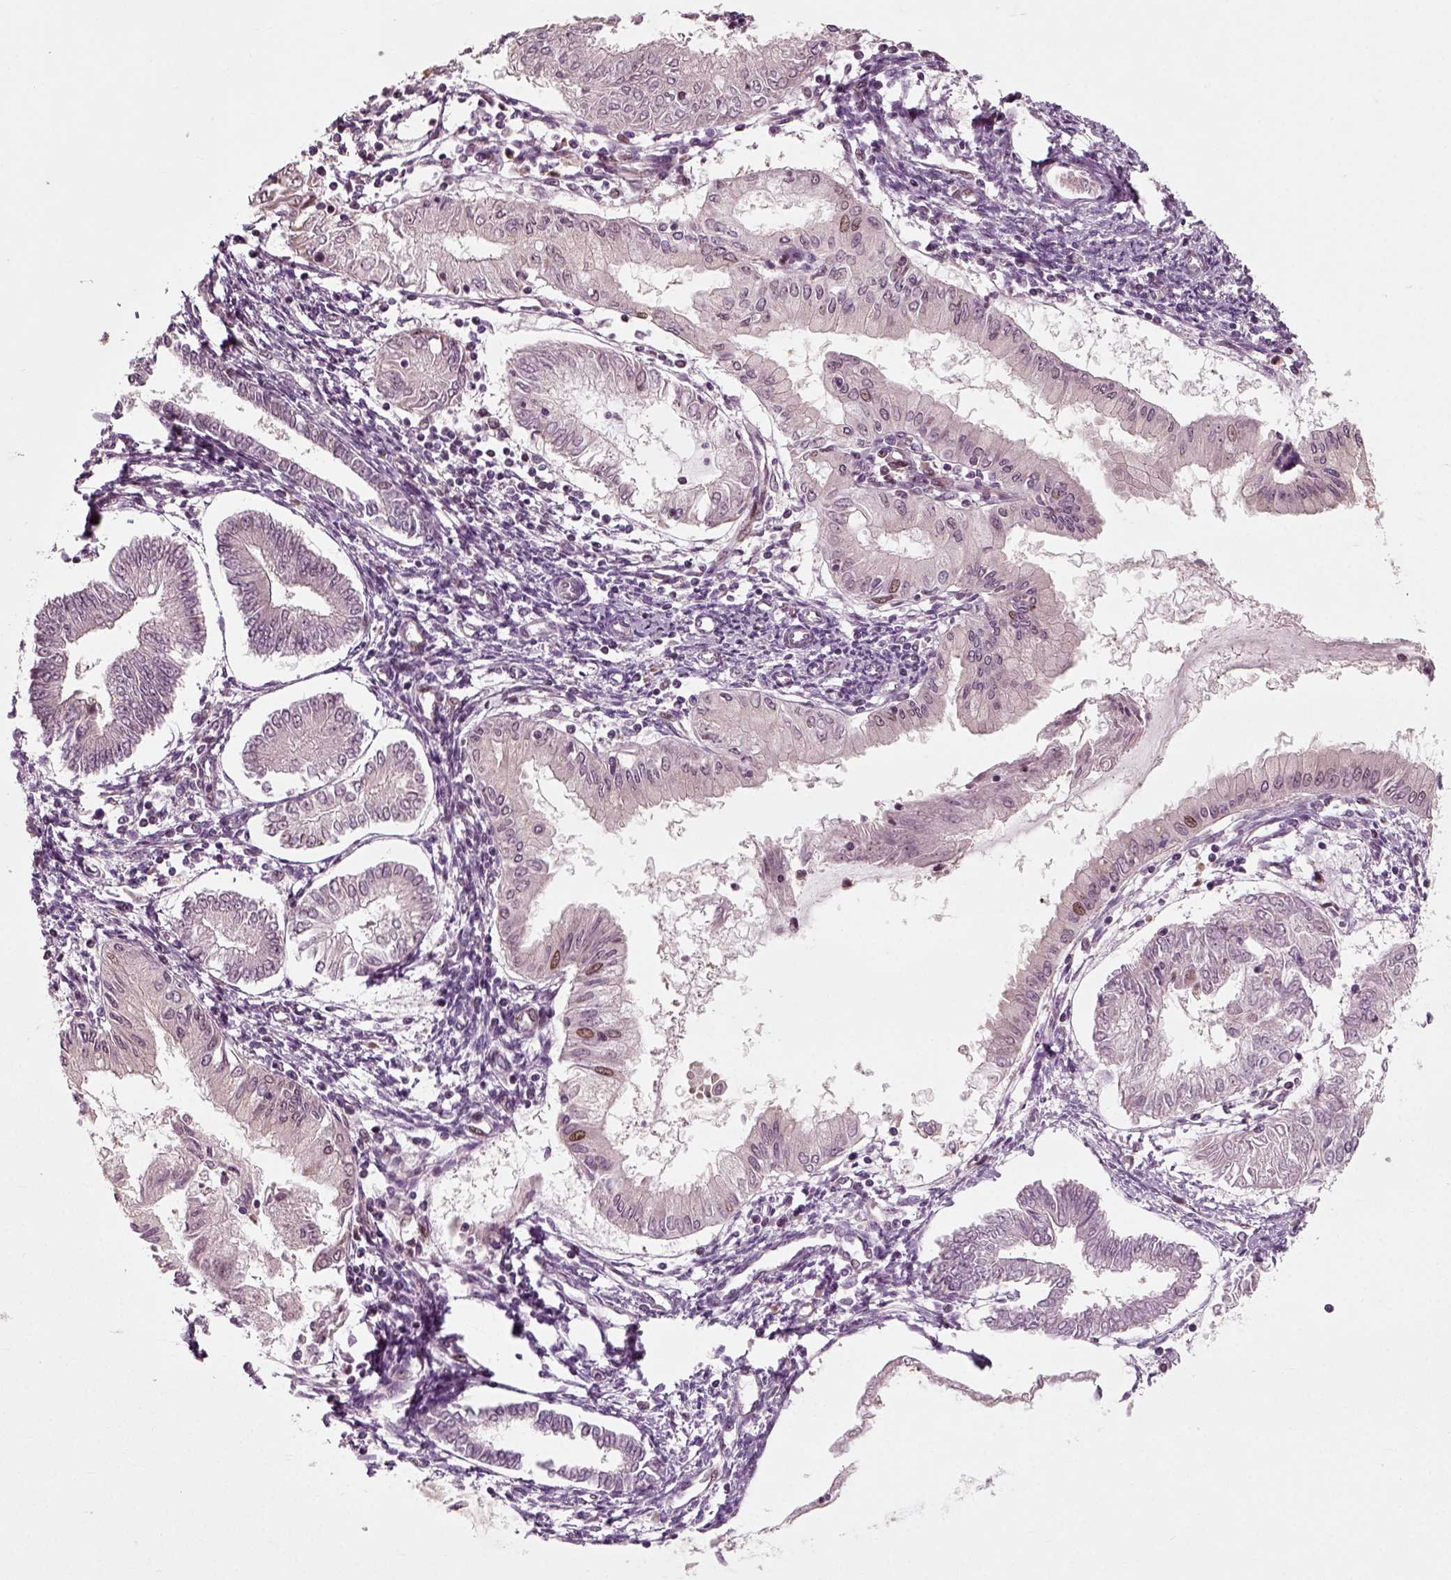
{"staining": {"intensity": "moderate", "quantity": "<25%", "location": "nuclear"}, "tissue": "endometrial cancer", "cell_type": "Tumor cells", "image_type": "cancer", "snomed": [{"axis": "morphology", "description": "Adenocarcinoma, NOS"}, {"axis": "topography", "description": "Endometrium"}], "caption": "Adenocarcinoma (endometrial) stained with immunohistochemistry (IHC) reveals moderate nuclear expression in approximately <25% of tumor cells.", "gene": "CDC14A", "patient": {"sex": "female", "age": 68}}